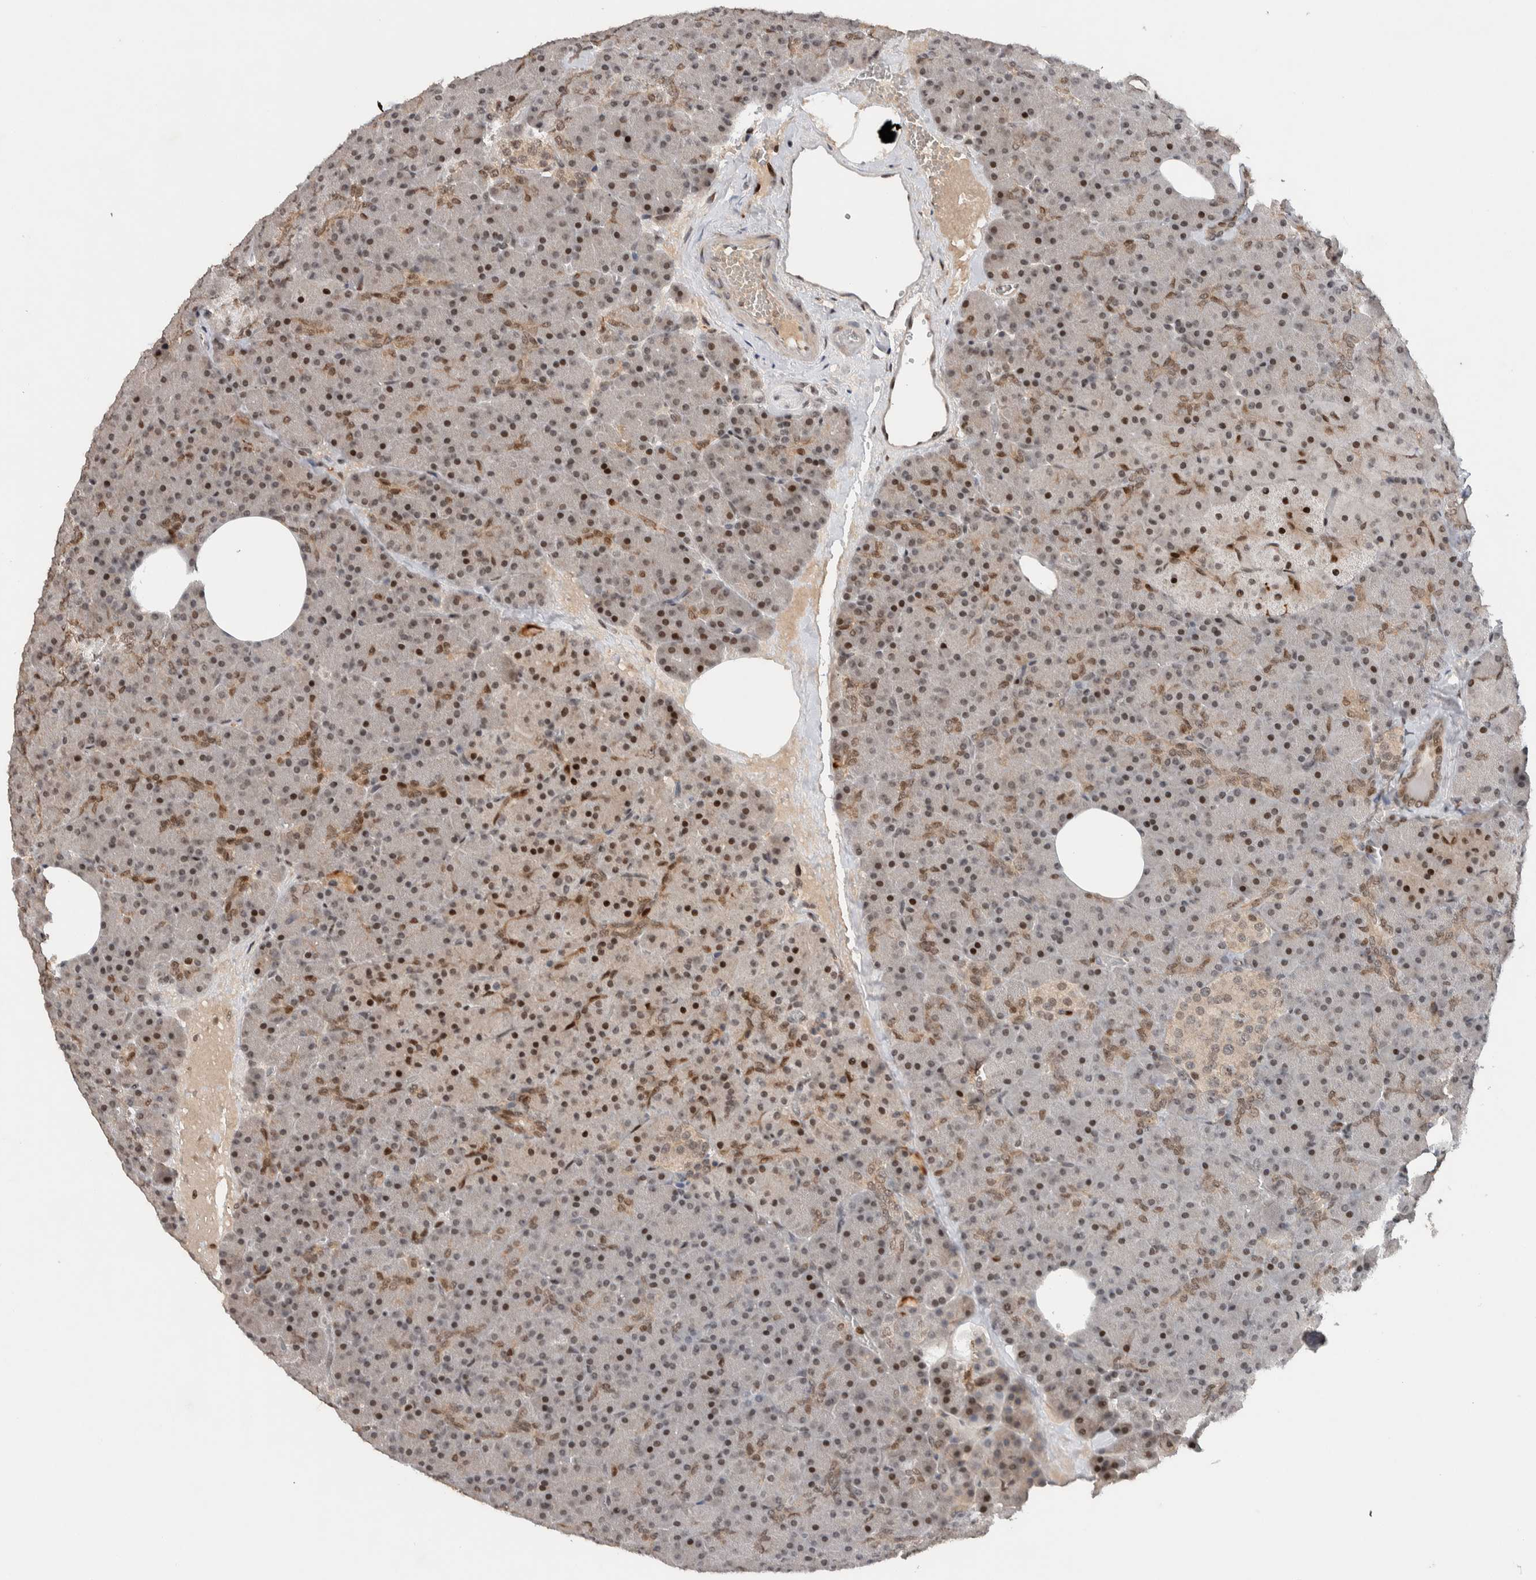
{"staining": {"intensity": "moderate", "quantity": "25%-75%", "location": "nuclear"}, "tissue": "pancreas", "cell_type": "Exocrine glandular cells", "image_type": "normal", "snomed": [{"axis": "morphology", "description": "Normal tissue, NOS"}, {"axis": "morphology", "description": "Carcinoid, malignant, NOS"}, {"axis": "topography", "description": "Pancreas"}], "caption": "Human pancreas stained with a protein marker displays moderate staining in exocrine glandular cells.", "gene": "ZNF521", "patient": {"sex": "female", "age": 35}}